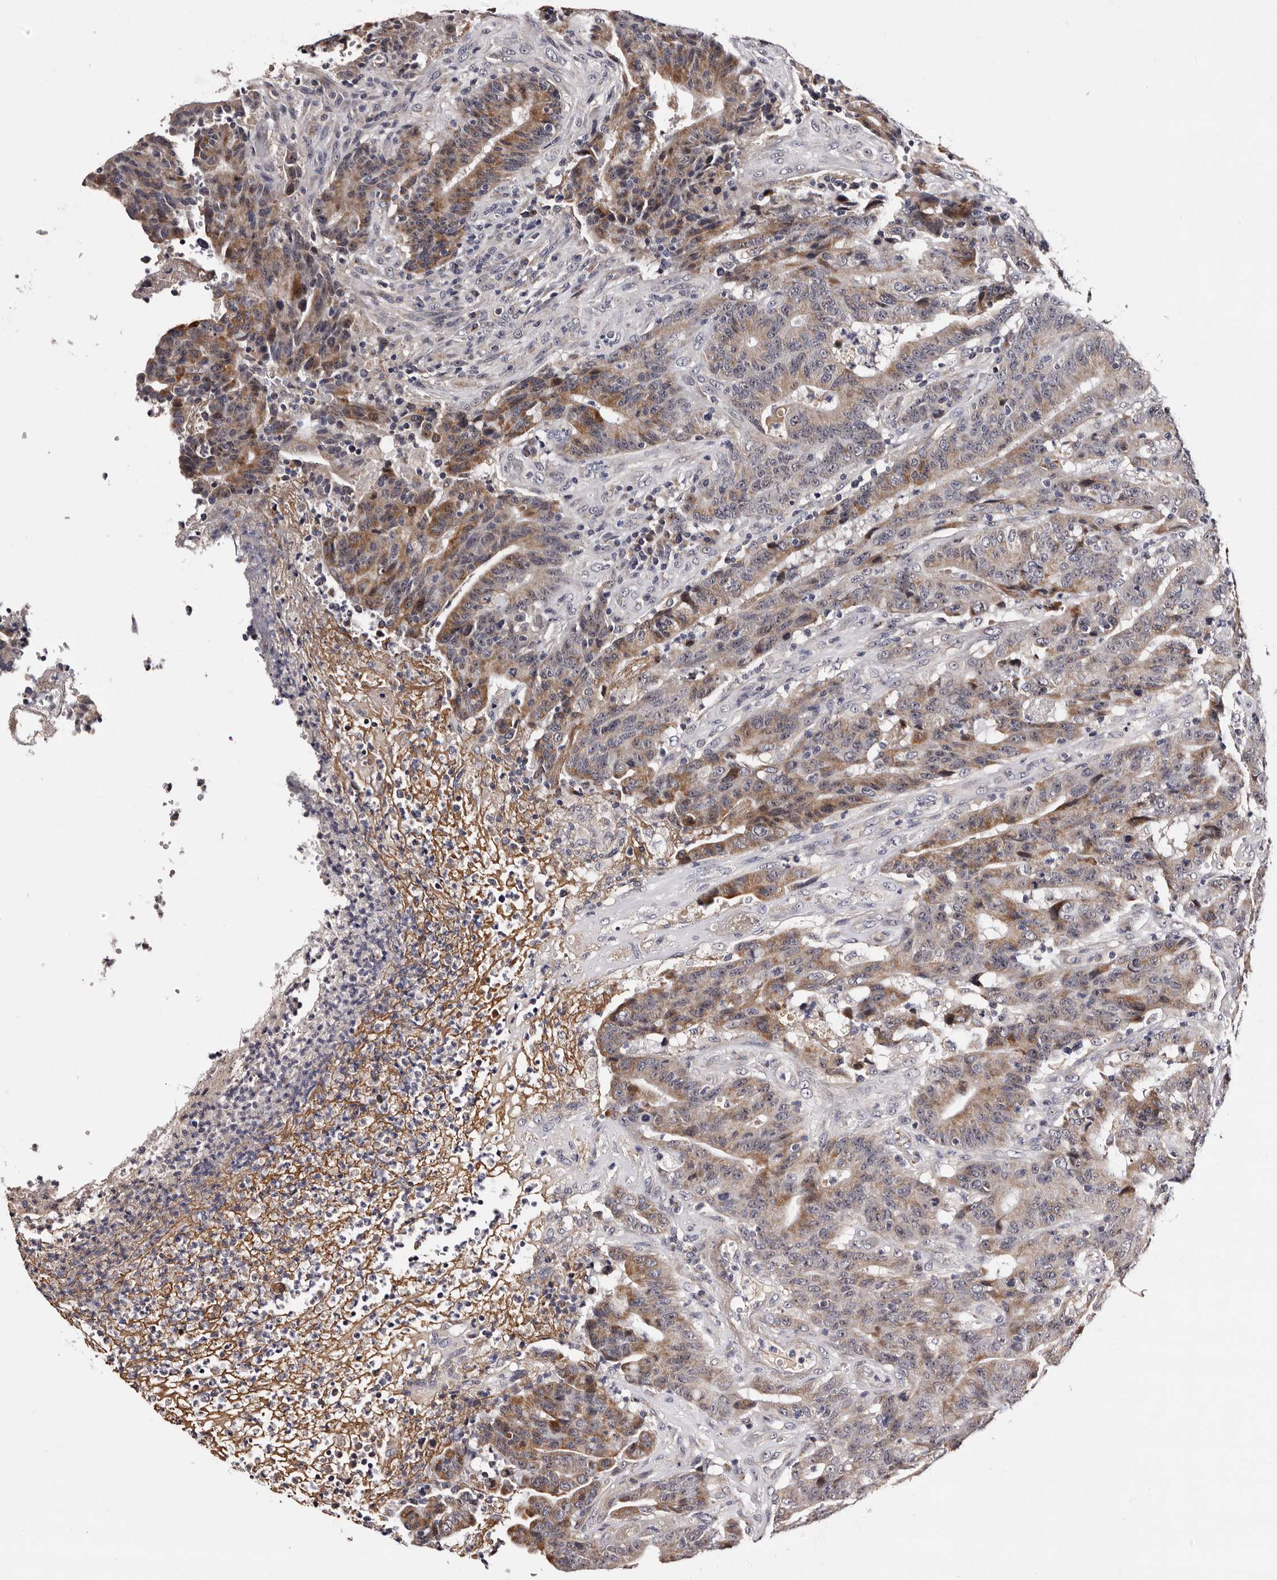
{"staining": {"intensity": "moderate", "quantity": ">75%", "location": "cytoplasmic/membranous"}, "tissue": "colorectal cancer", "cell_type": "Tumor cells", "image_type": "cancer", "snomed": [{"axis": "morphology", "description": "Normal tissue, NOS"}, {"axis": "morphology", "description": "Adenocarcinoma, NOS"}, {"axis": "topography", "description": "Colon"}], "caption": "Colorectal cancer (adenocarcinoma) stained for a protein displays moderate cytoplasmic/membranous positivity in tumor cells. (Stains: DAB in brown, nuclei in blue, Microscopy: brightfield microscopy at high magnification).", "gene": "TAF4B", "patient": {"sex": "female", "age": 75}}